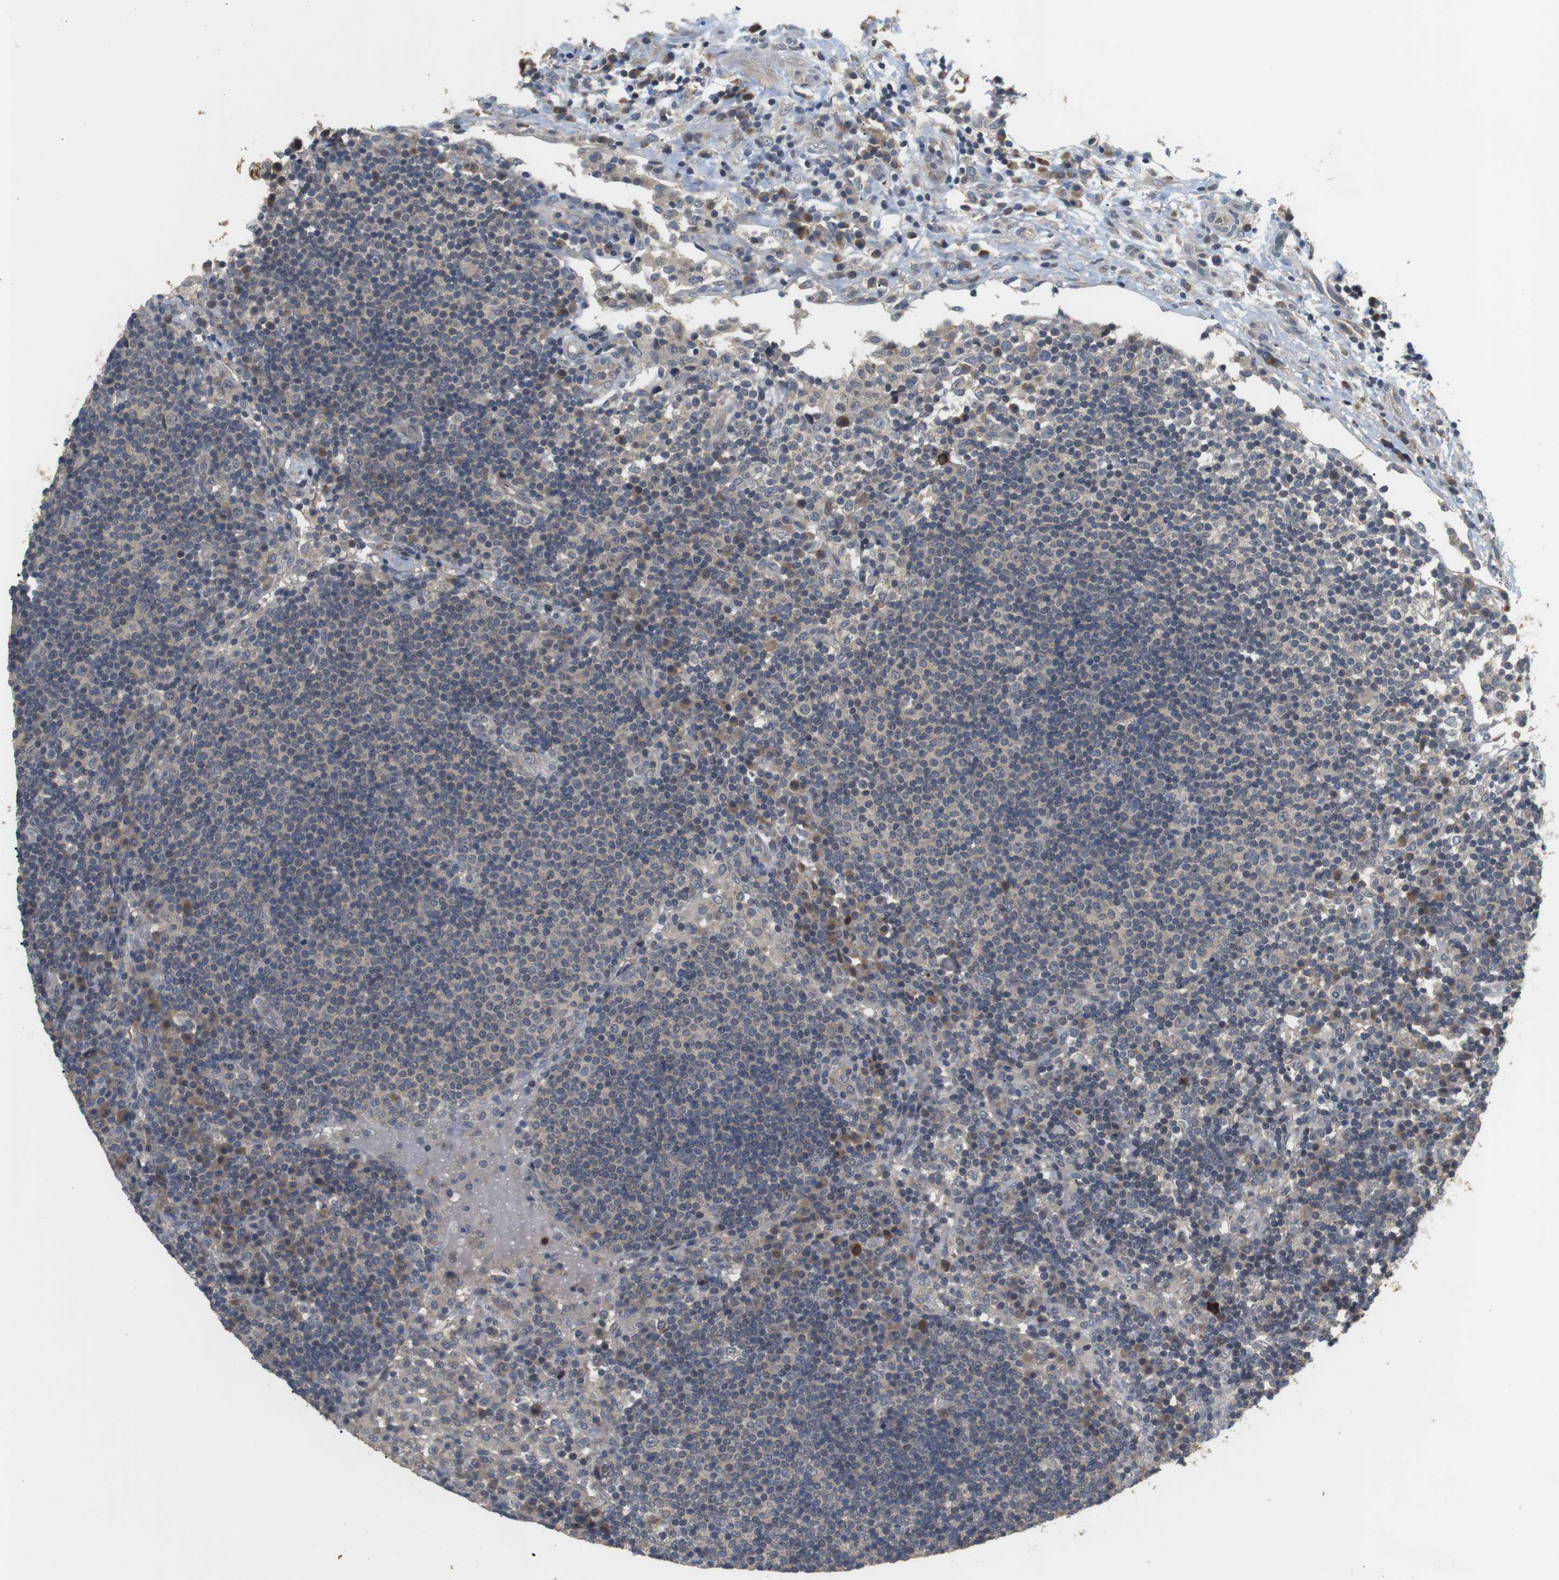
{"staining": {"intensity": "negative", "quantity": "none", "location": "none"}, "tissue": "lymph node", "cell_type": "Germinal center cells", "image_type": "normal", "snomed": [{"axis": "morphology", "description": "Normal tissue, NOS"}, {"axis": "topography", "description": "Lymph node"}], "caption": "Germinal center cells show no significant protein expression in unremarkable lymph node.", "gene": "ADGRL3", "patient": {"sex": "female", "age": 53}}